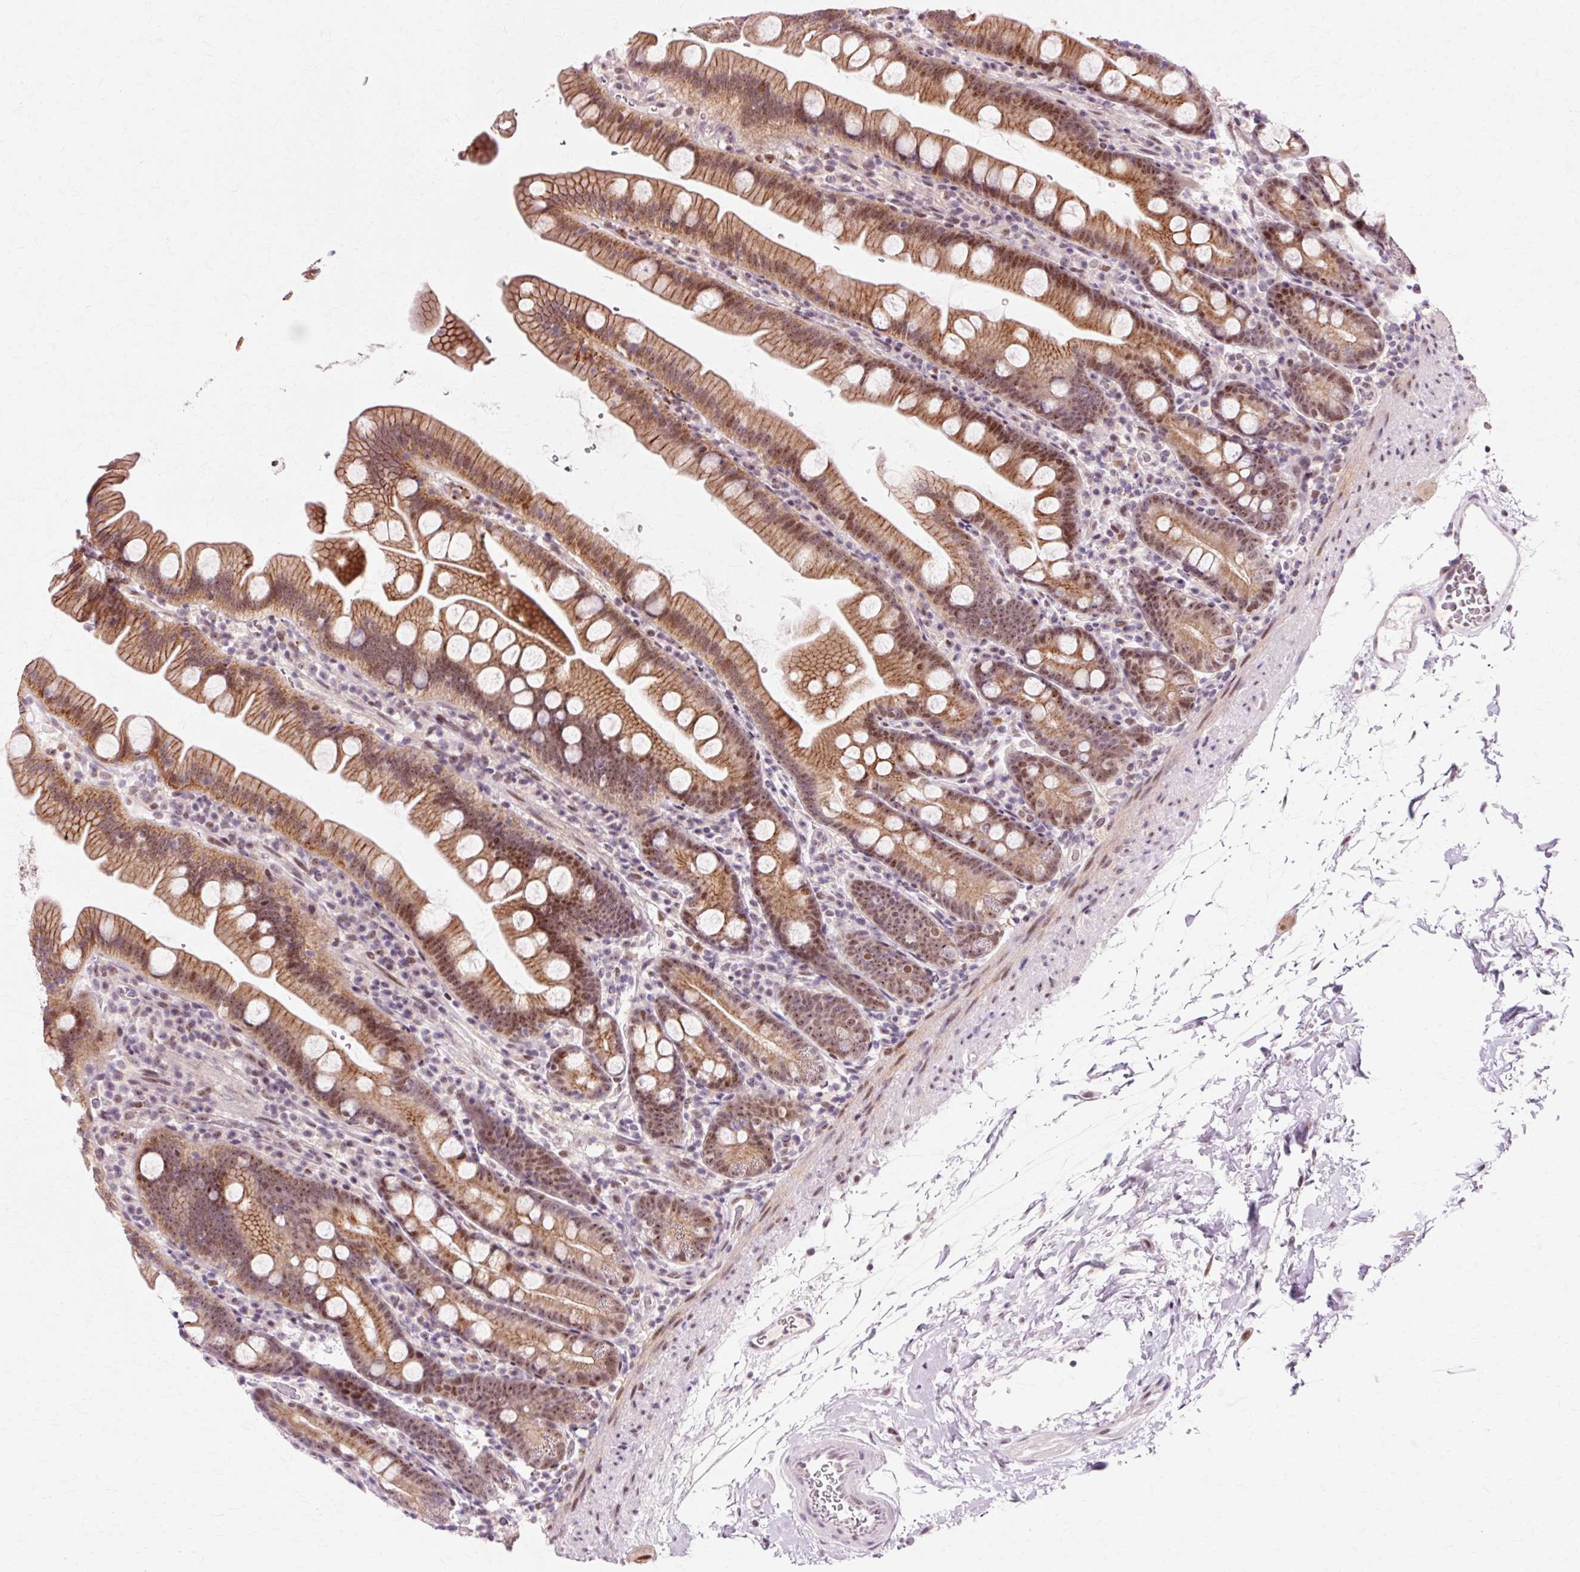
{"staining": {"intensity": "moderate", "quantity": ">75%", "location": "cytoplasmic/membranous,nuclear"}, "tissue": "small intestine", "cell_type": "Glandular cells", "image_type": "normal", "snomed": [{"axis": "morphology", "description": "Normal tissue, NOS"}, {"axis": "topography", "description": "Small intestine"}], "caption": "A brown stain highlights moderate cytoplasmic/membranous,nuclear positivity of a protein in glandular cells of normal small intestine. Using DAB (brown) and hematoxylin (blue) stains, captured at high magnification using brightfield microscopy.", "gene": "MACROD2", "patient": {"sex": "female", "age": 68}}